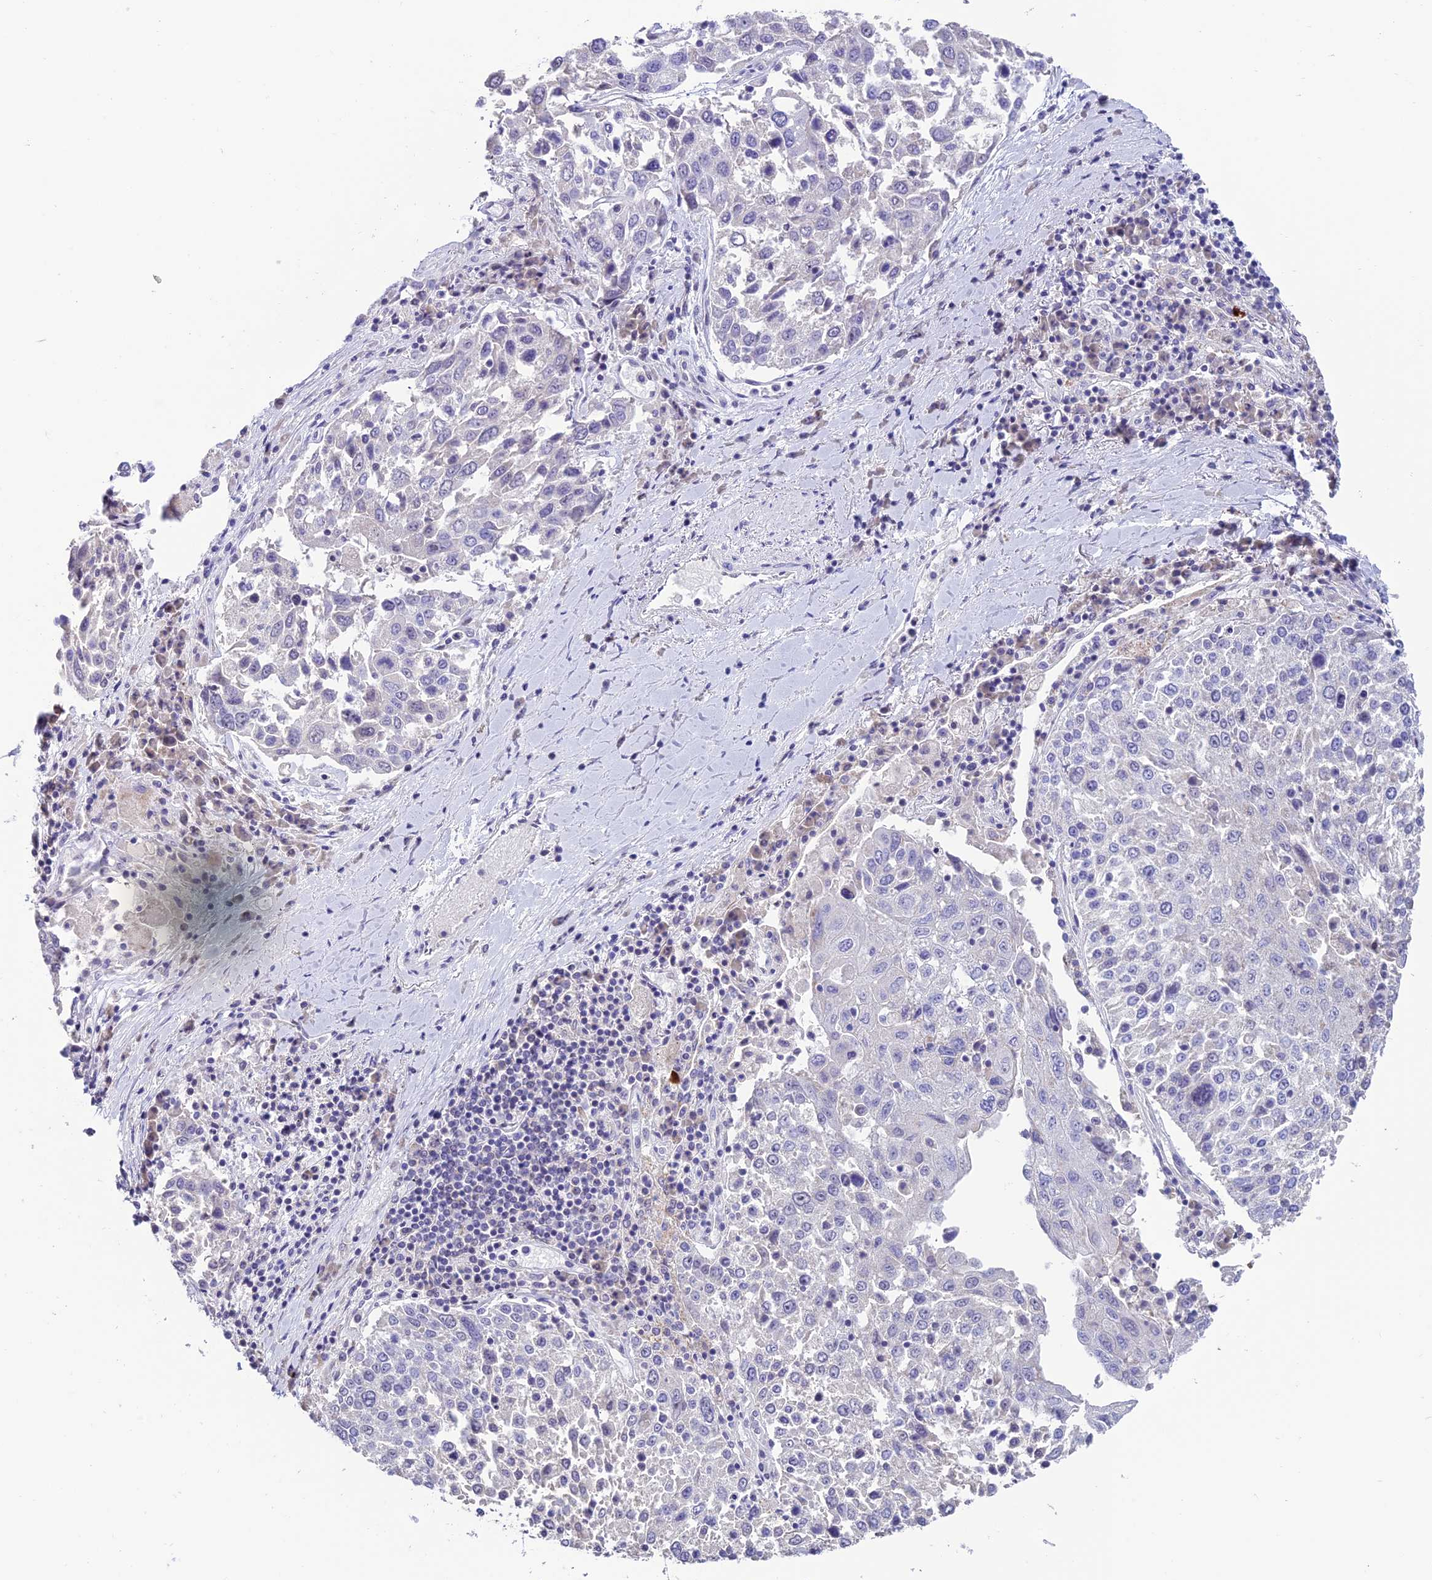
{"staining": {"intensity": "negative", "quantity": "none", "location": "none"}, "tissue": "lung cancer", "cell_type": "Tumor cells", "image_type": "cancer", "snomed": [{"axis": "morphology", "description": "Squamous cell carcinoma, NOS"}, {"axis": "topography", "description": "Lung"}], "caption": "Tumor cells are negative for brown protein staining in lung cancer.", "gene": "SLC10A1", "patient": {"sex": "male", "age": 65}}